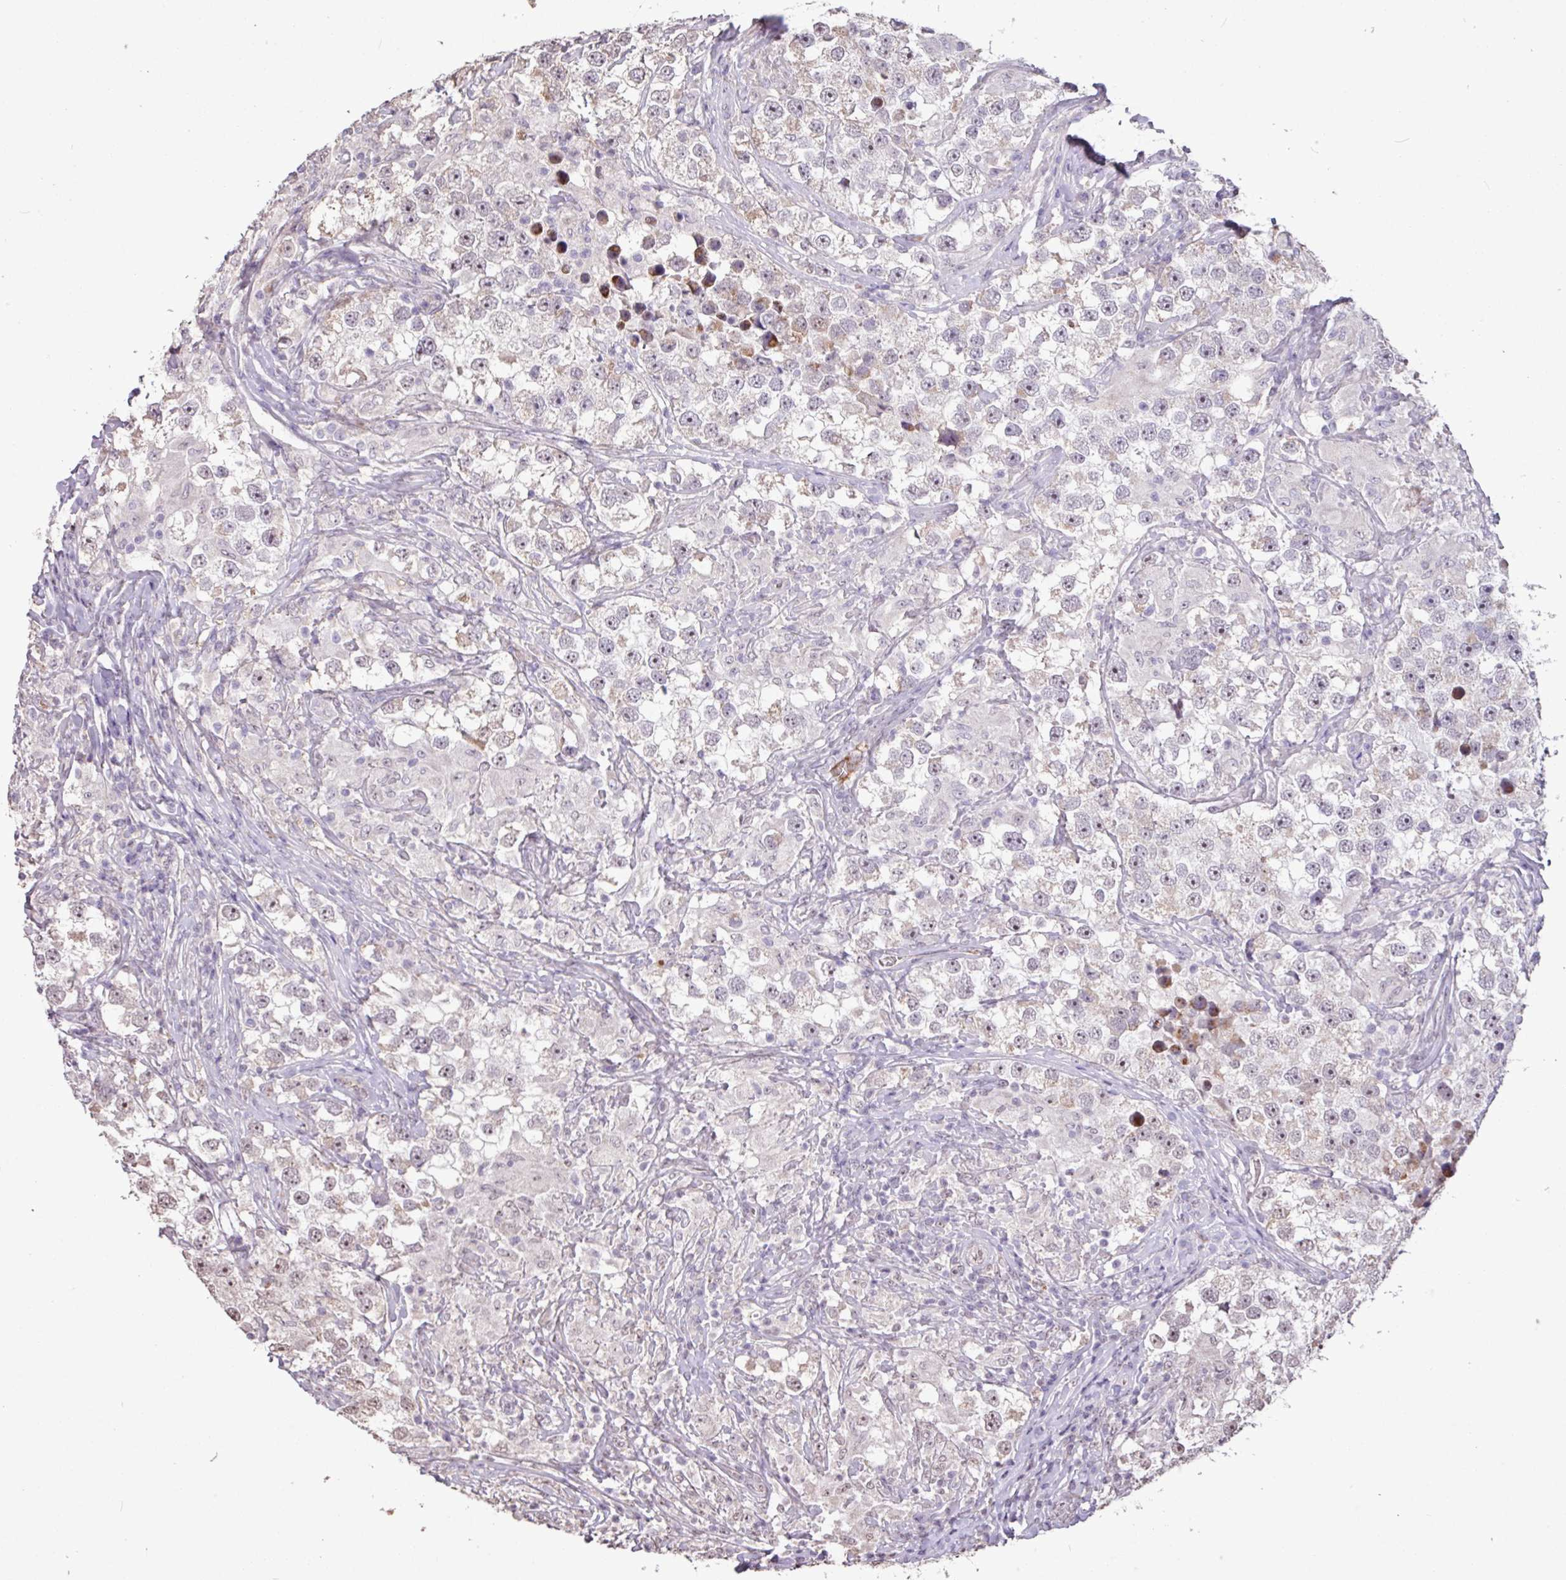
{"staining": {"intensity": "weak", "quantity": "25%-75%", "location": "cytoplasmic/membranous"}, "tissue": "testis cancer", "cell_type": "Tumor cells", "image_type": "cancer", "snomed": [{"axis": "morphology", "description": "Seminoma, NOS"}, {"axis": "topography", "description": "Testis"}], "caption": "Immunohistochemistry of testis cancer (seminoma) reveals low levels of weak cytoplasmic/membranous expression in approximately 25%-75% of tumor cells.", "gene": "L3MBTL3", "patient": {"sex": "male", "age": 46}}